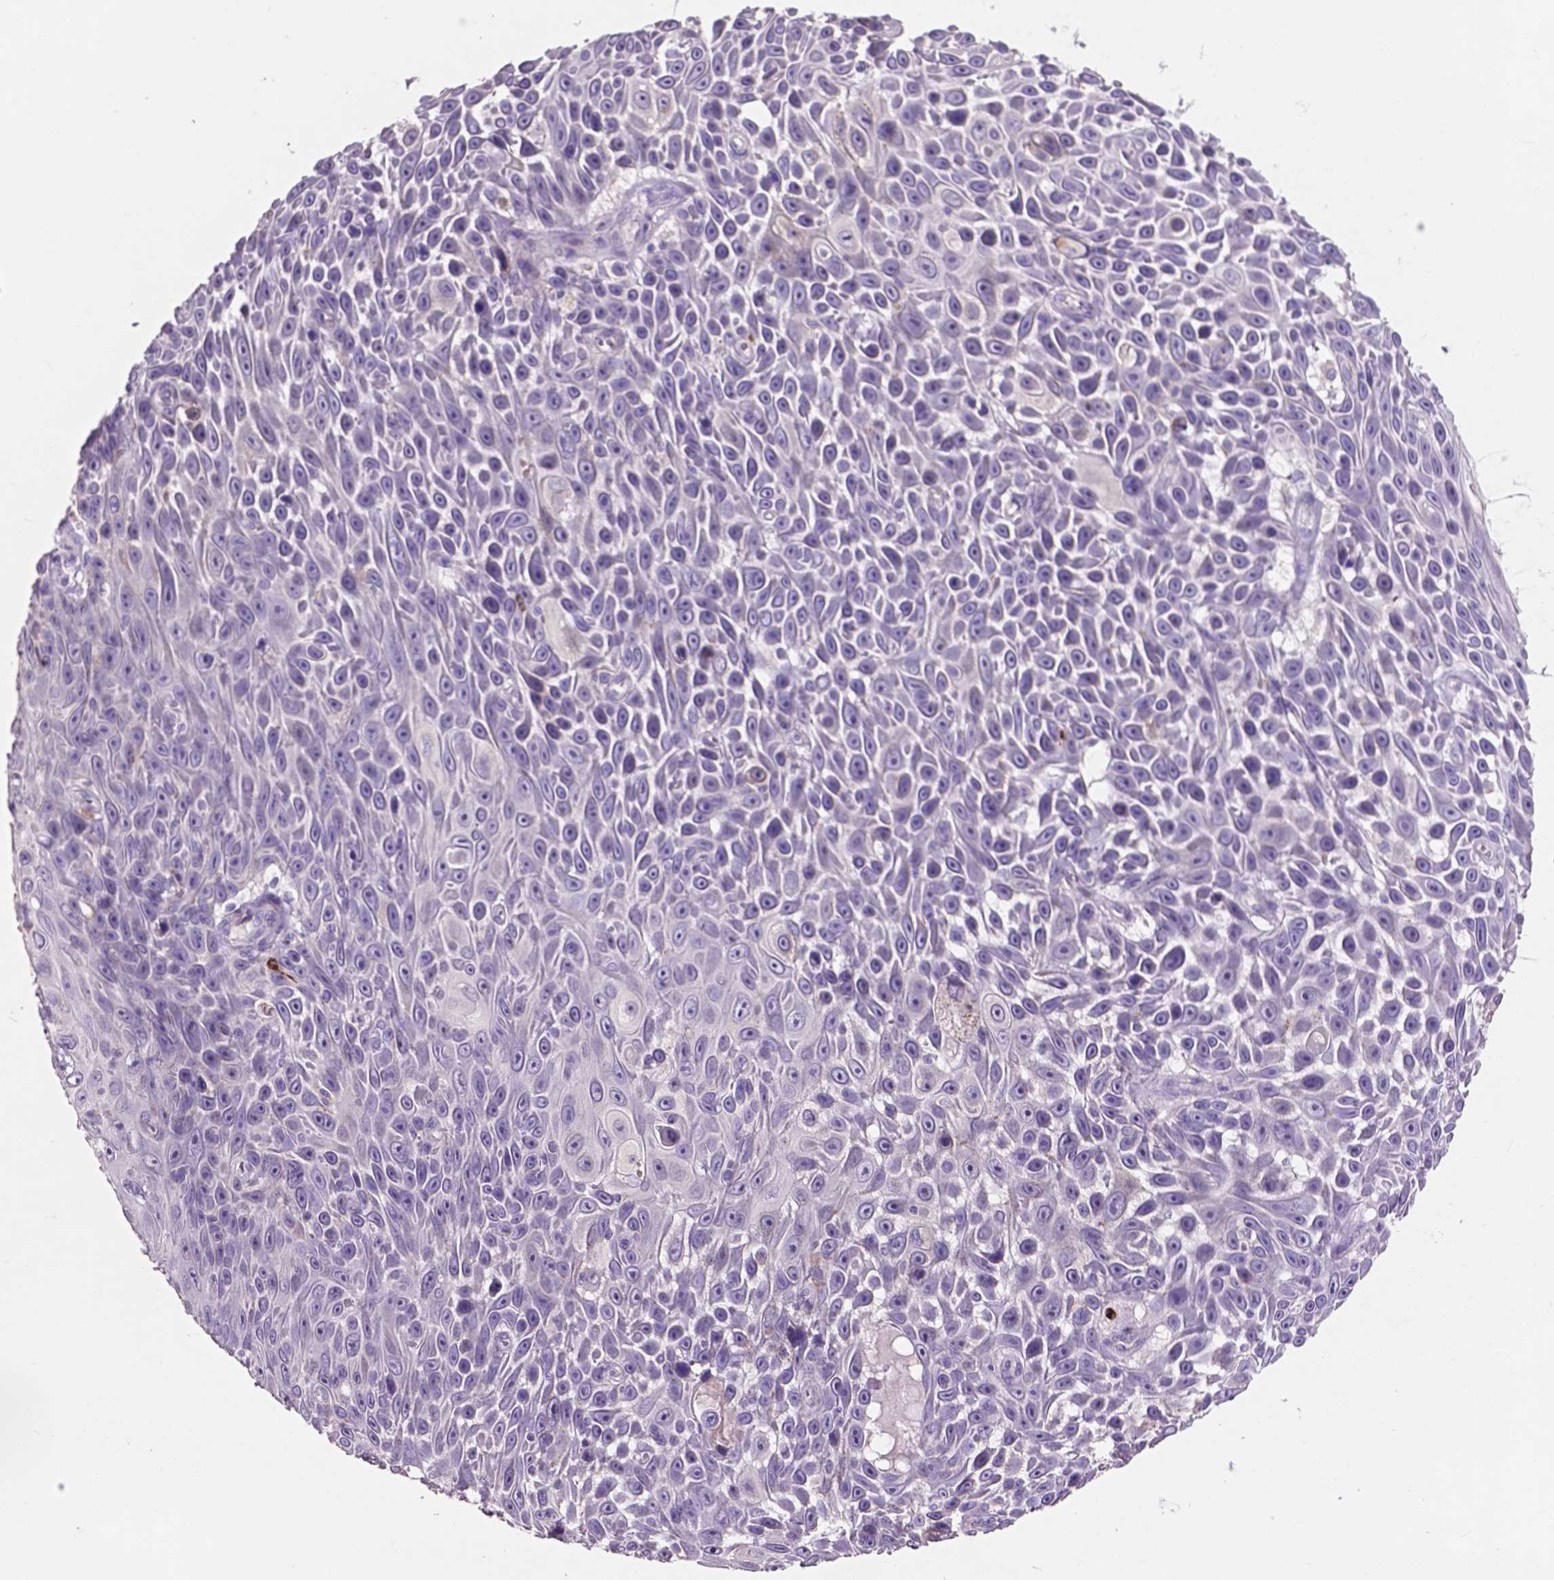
{"staining": {"intensity": "negative", "quantity": "none", "location": "none"}, "tissue": "skin cancer", "cell_type": "Tumor cells", "image_type": "cancer", "snomed": [{"axis": "morphology", "description": "Squamous cell carcinoma, NOS"}, {"axis": "topography", "description": "Skin"}], "caption": "This is an immunohistochemistry histopathology image of human skin squamous cell carcinoma. There is no positivity in tumor cells.", "gene": "PLSCR1", "patient": {"sex": "male", "age": 82}}